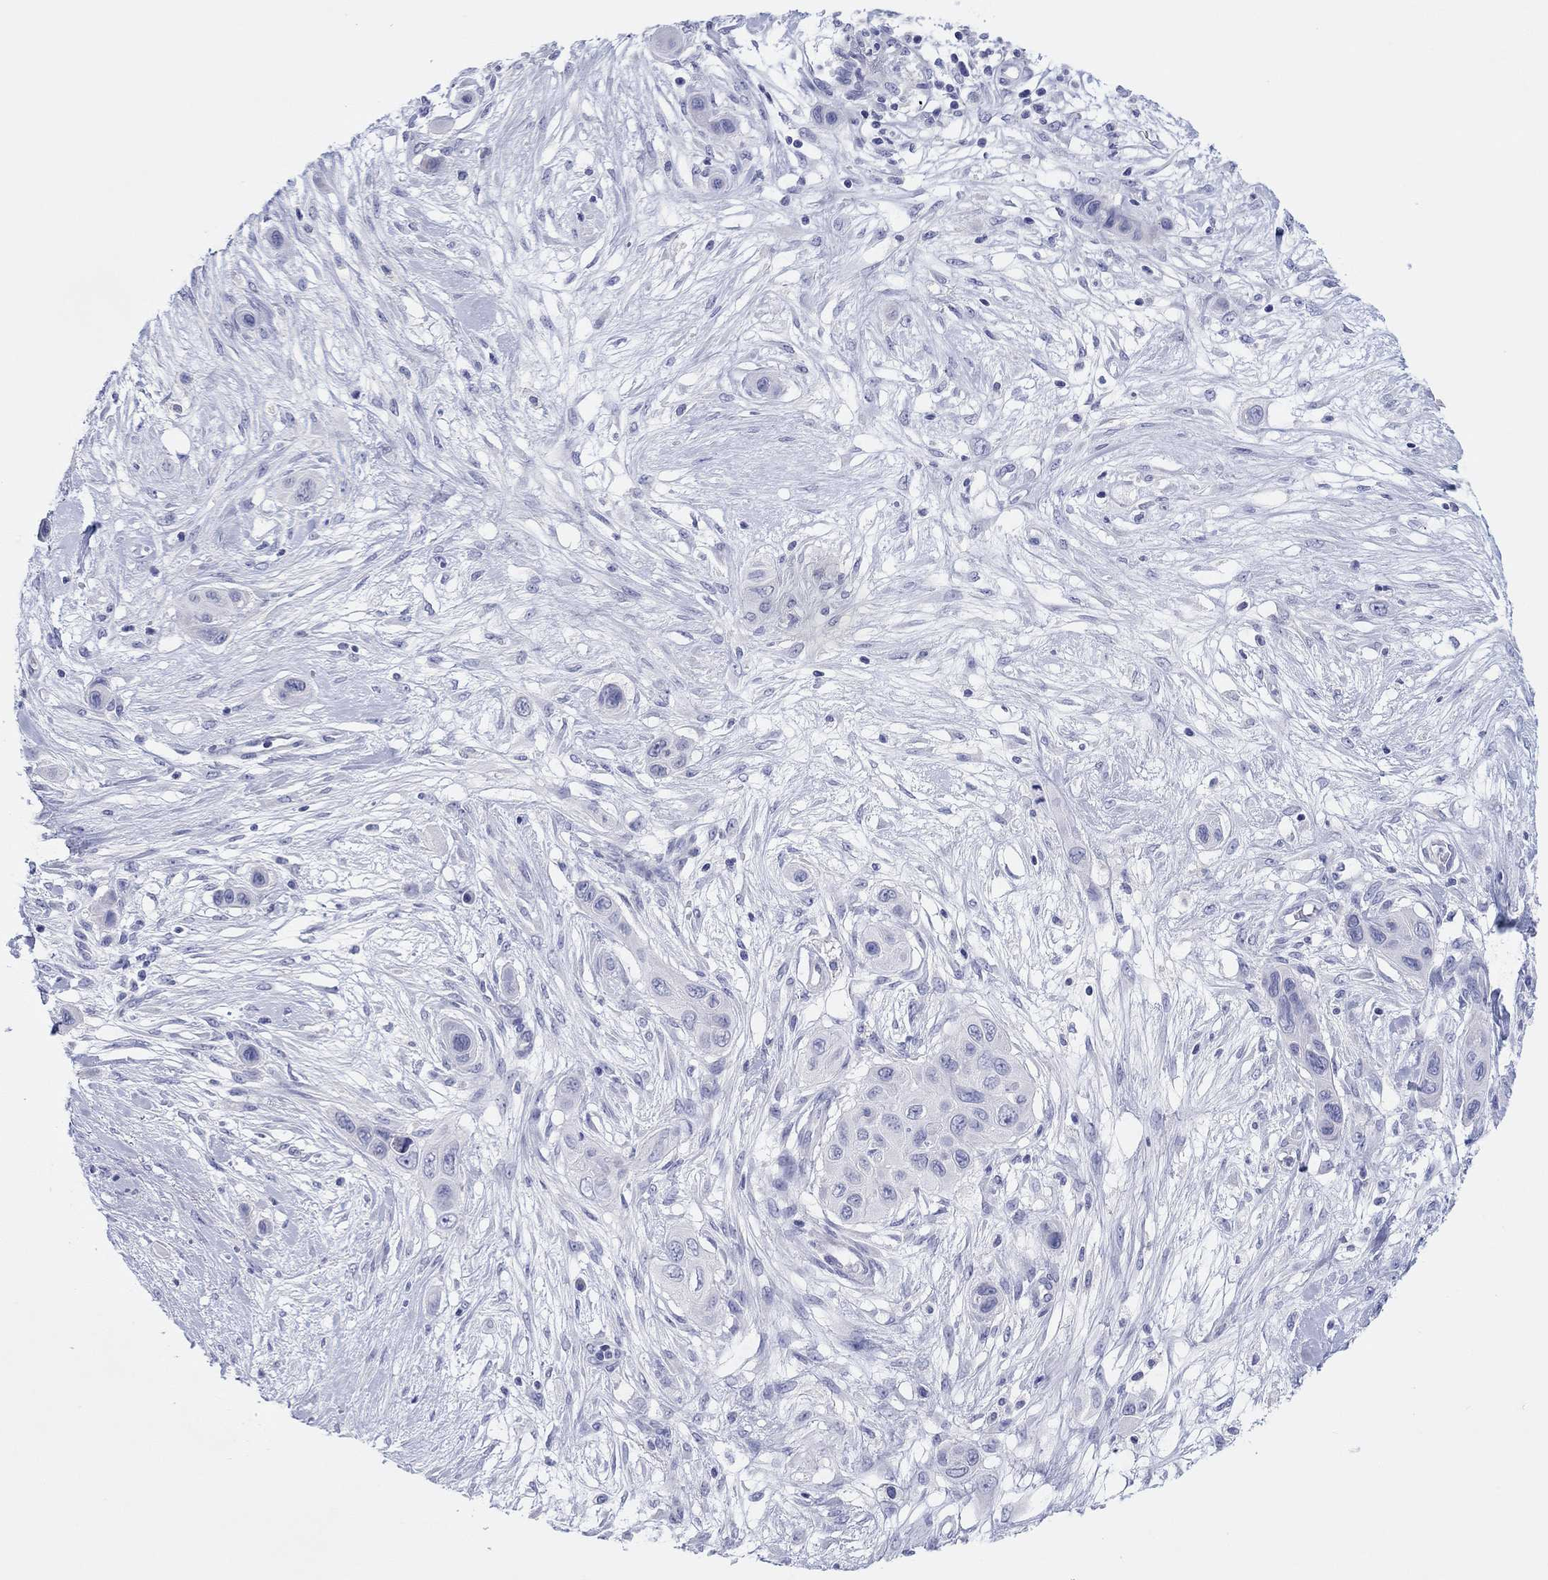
{"staining": {"intensity": "negative", "quantity": "none", "location": "none"}, "tissue": "skin cancer", "cell_type": "Tumor cells", "image_type": "cancer", "snomed": [{"axis": "morphology", "description": "Squamous cell carcinoma, NOS"}, {"axis": "topography", "description": "Skin"}], "caption": "Tumor cells are negative for protein expression in human skin cancer. The staining is performed using DAB (3,3'-diaminobenzidine) brown chromogen with nuclei counter-stained in using hematoxylin.", "gene": "ERICH3", "patient": {"sex": "male", "age": 79}}